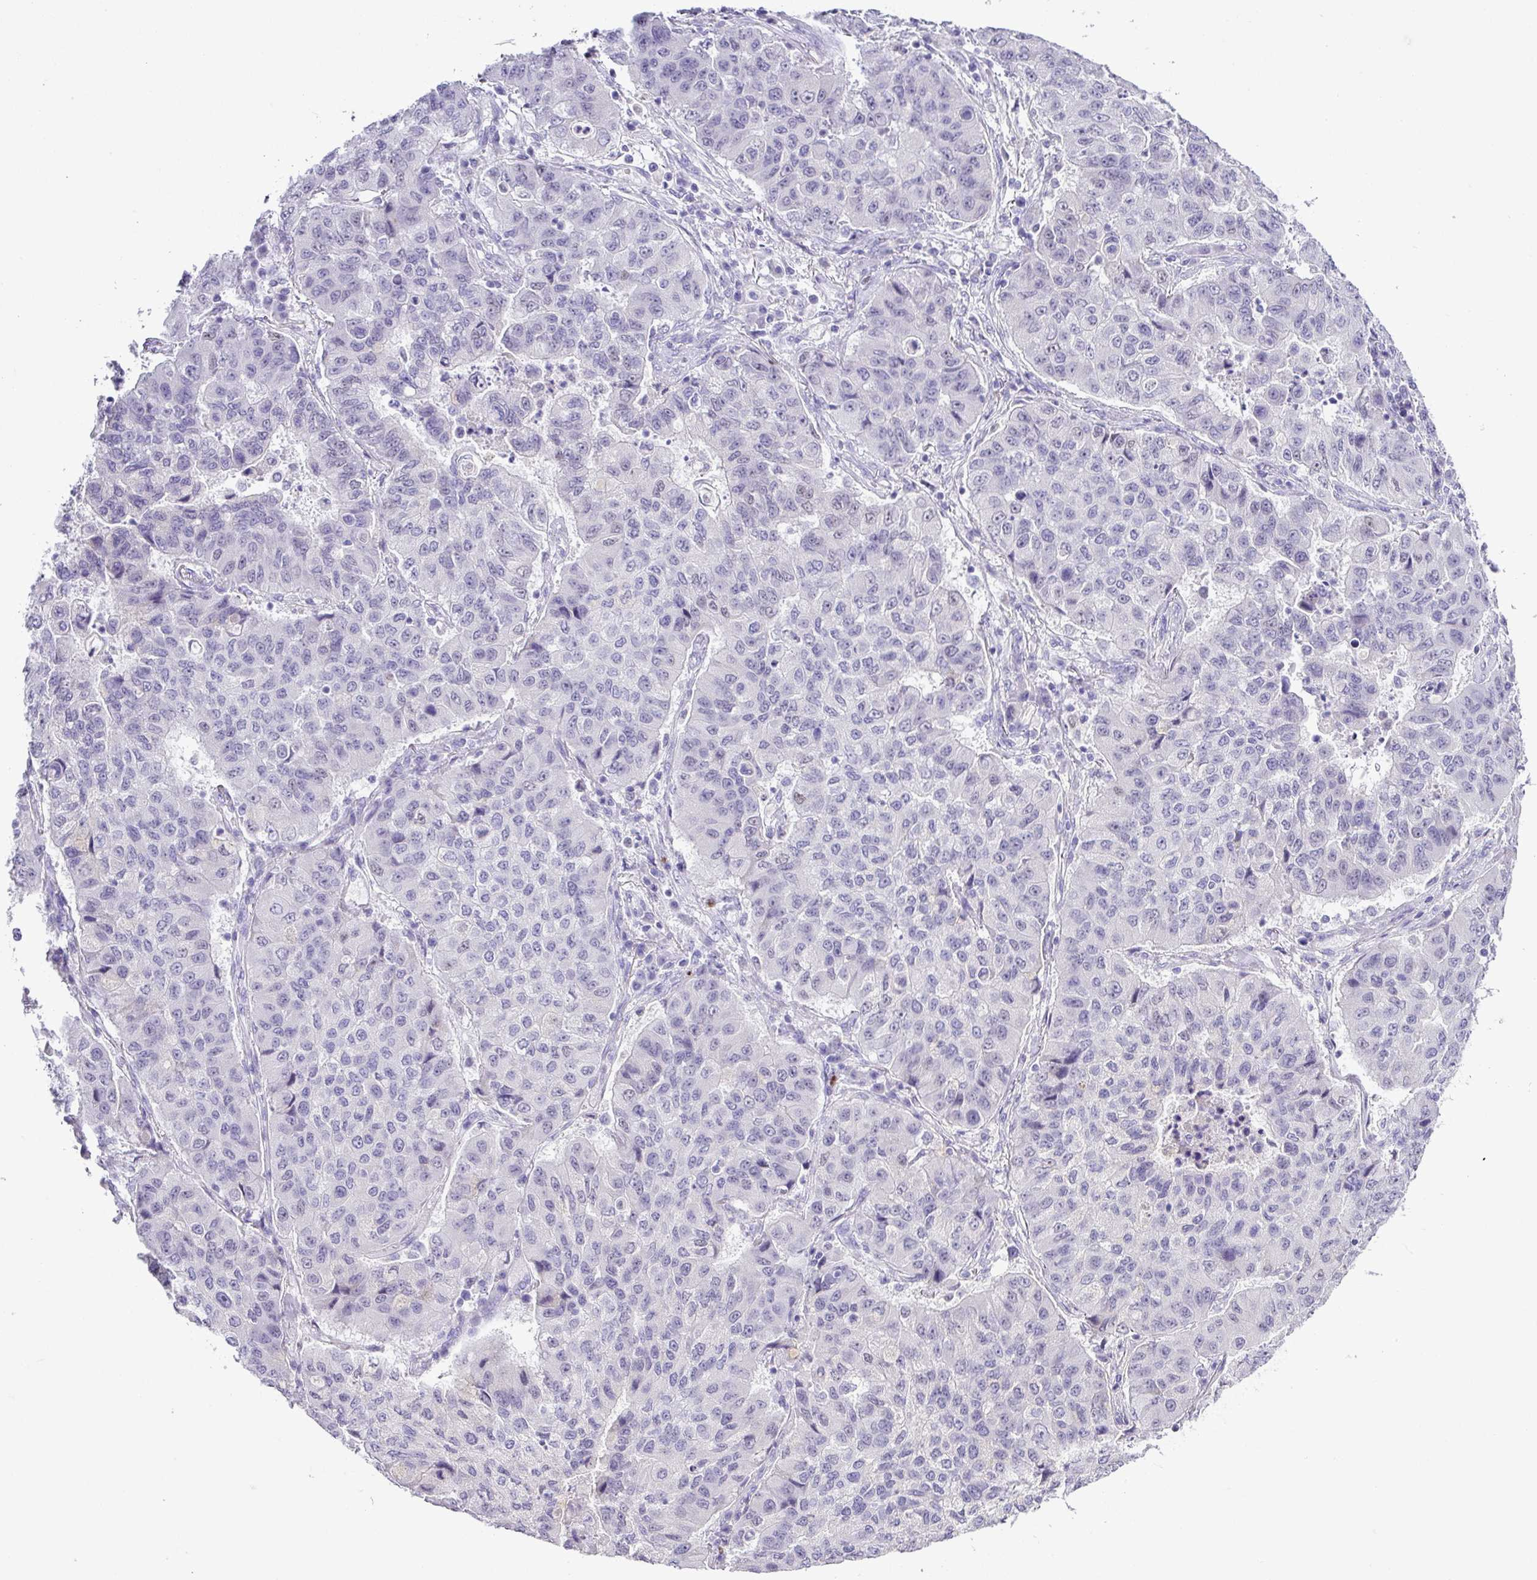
{"staining": {"intensity": "negative", "quantity": "none", "location": "none"}, "tissue": "lung cancer", "cell_type": "Tumor cells", "image_type": "cancer", "snomed": [{"axis": "morphology", "description": "Squamous cell carcinoma, NOS"}, {"axis": "topography", "description": "Lung"}], "caption": "Tumor cells show no significant protein staining in squamous cell carcinoma (lung).", "gene": "BCL11A", "patient": {"sex": "male", "age": 74}}